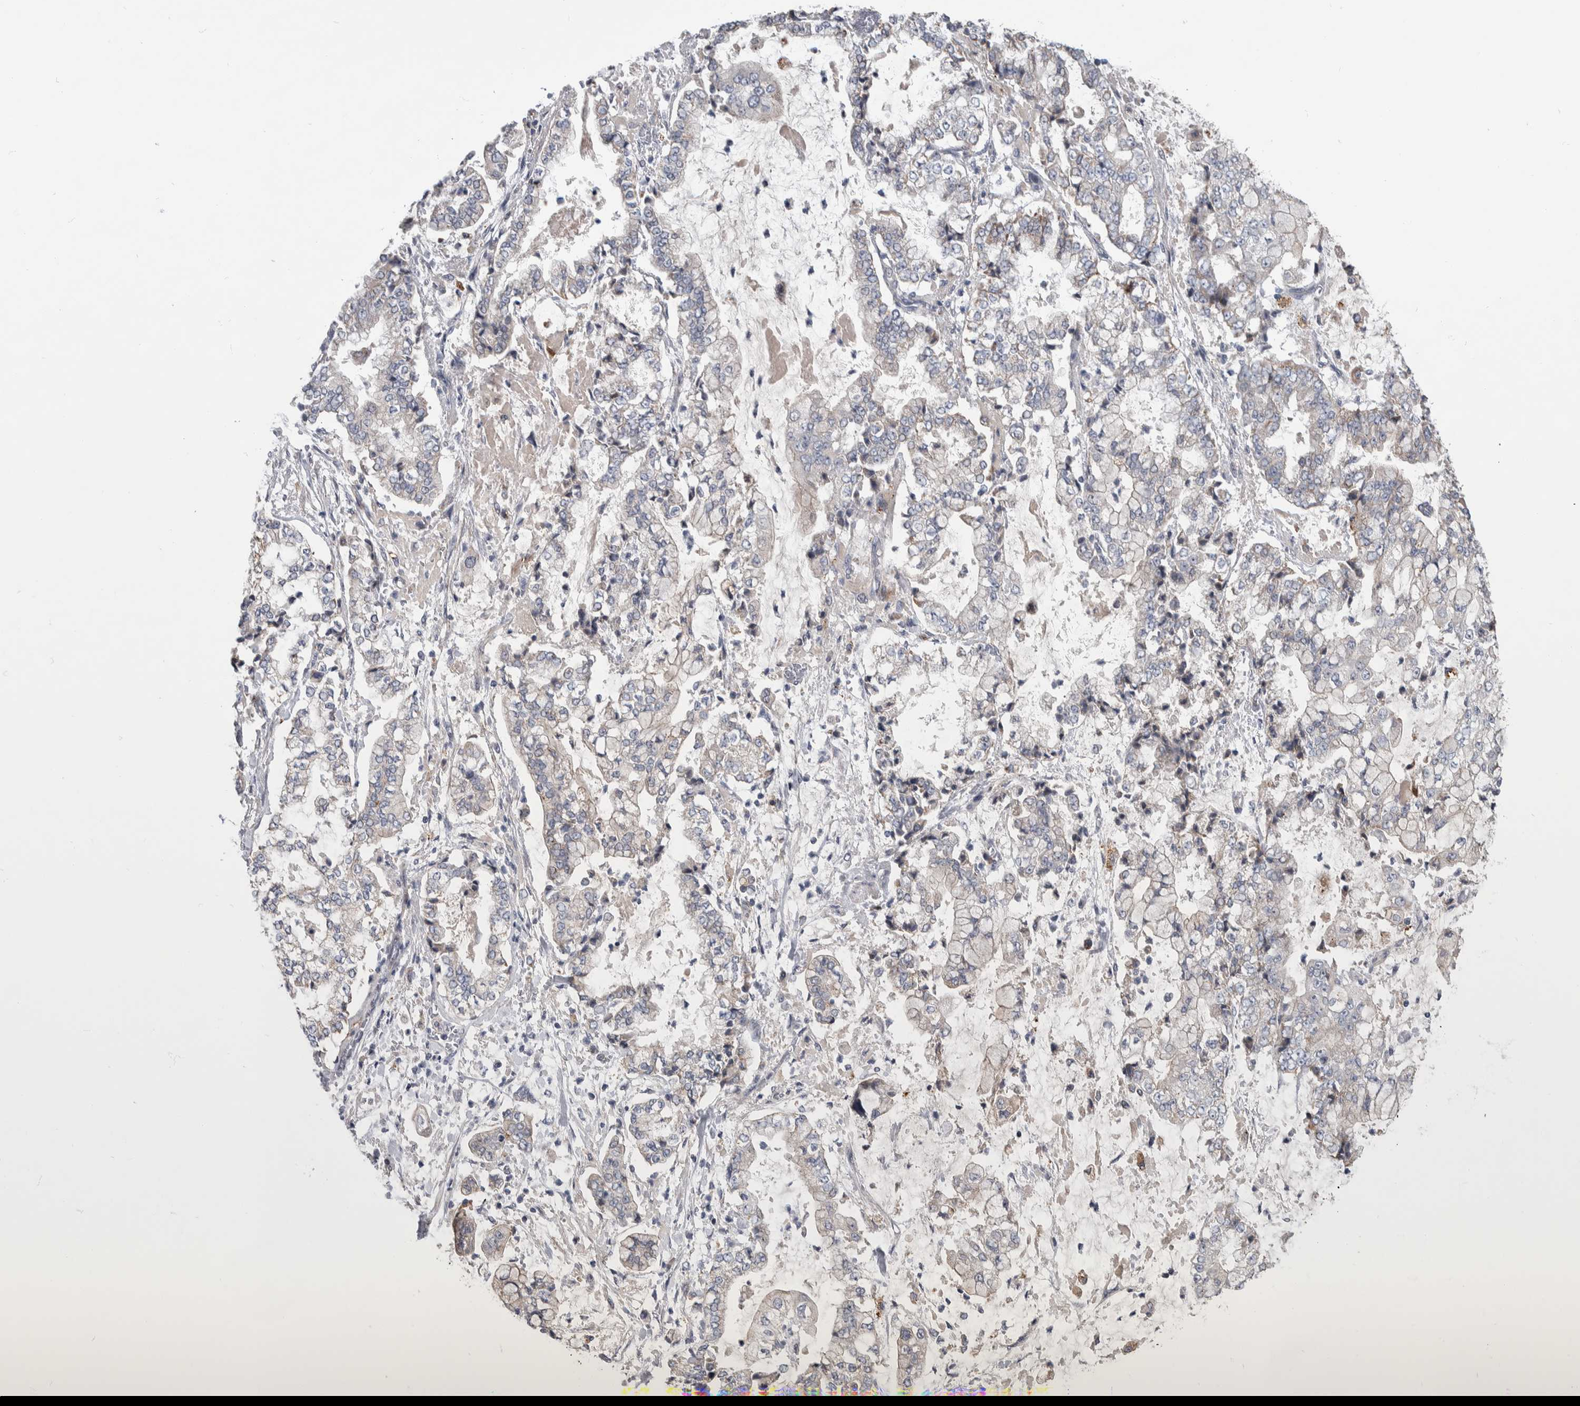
{"staining": {"intensity": "weak", "quantity": "<25%", "location": "cytoplasmic/membranous"}, "tissue": "stomach cancer", "cell_type": "Tumor cells", "image_type": "cancer", "snomed": [{"axis": "morphology", "description": "Adenocarcinoma, NOS"}, {"axis": "topography", "description": "Stomach"}], "caption": "Photomicrograph shows no significant protein positivity in tumor cells of stomach cancer (adenocarcinoma). Brightfield microscopy of IHC stained with DAB (3,3'-diaminobenzidine) (brown) and hematoxylin (blue), captured at high magnification.", "gene": "FAM83G", "patient": {"sex": "male", "age": 76}}